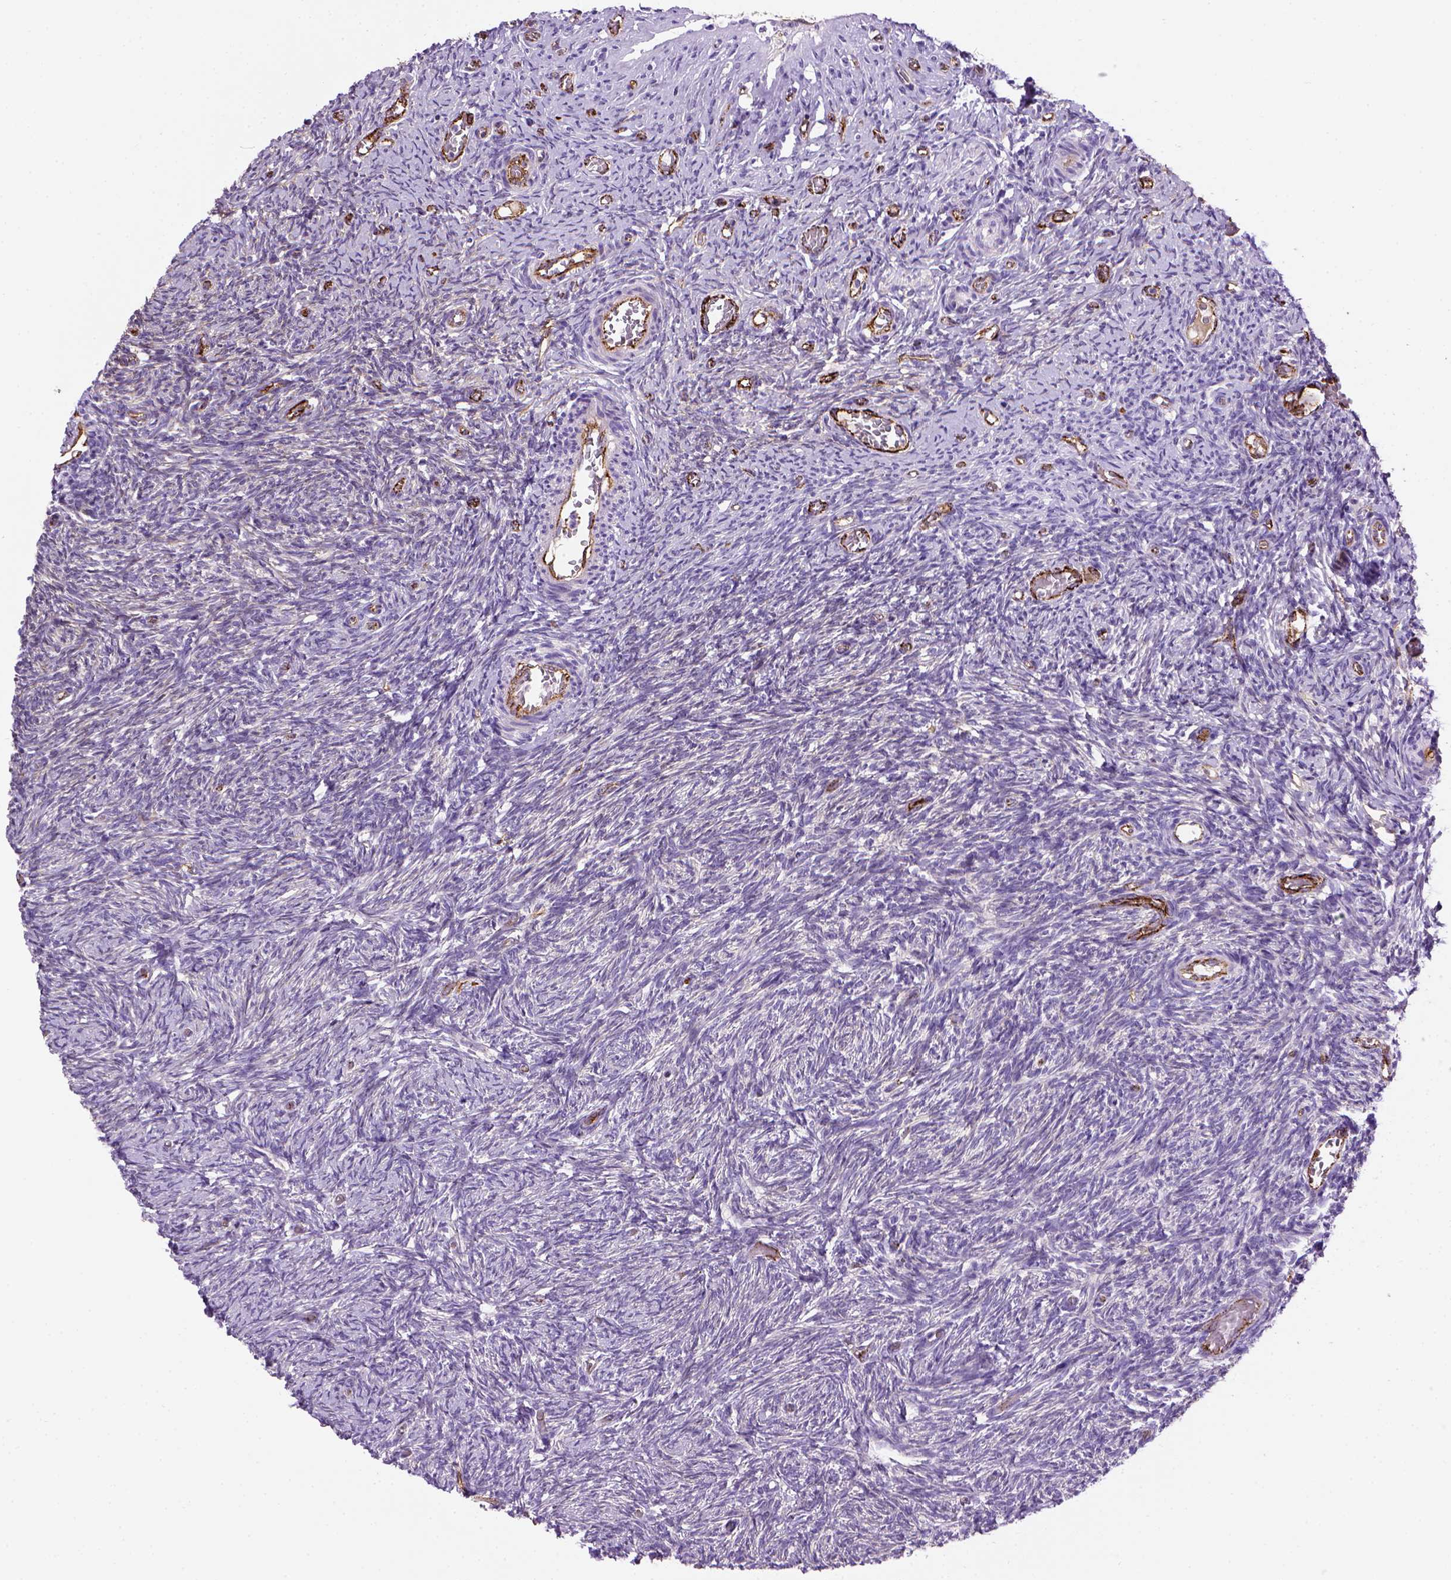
{"staining": {"intensity": "negative", "quantity": "none", "location": "none"}, "tissue": "ovary", "cell_type": "Ovarian stroma cells", "image_type": "normal", "snomed": [{"axis": "morphology", "description": "Normal tissue, NOS"}, {"axis": "topography", "description": "Ovary"}], "caption": "High magnification brightfield microscopy of unremarkable ovary stained with DAB (3,3'-diaminobenzidine) (brown) and counterstained with hematoxylin (blue): ovarian stroma cells show no significant positivity.", "gene": "VWF", "patient": {"sex": "female", "age": 39}}